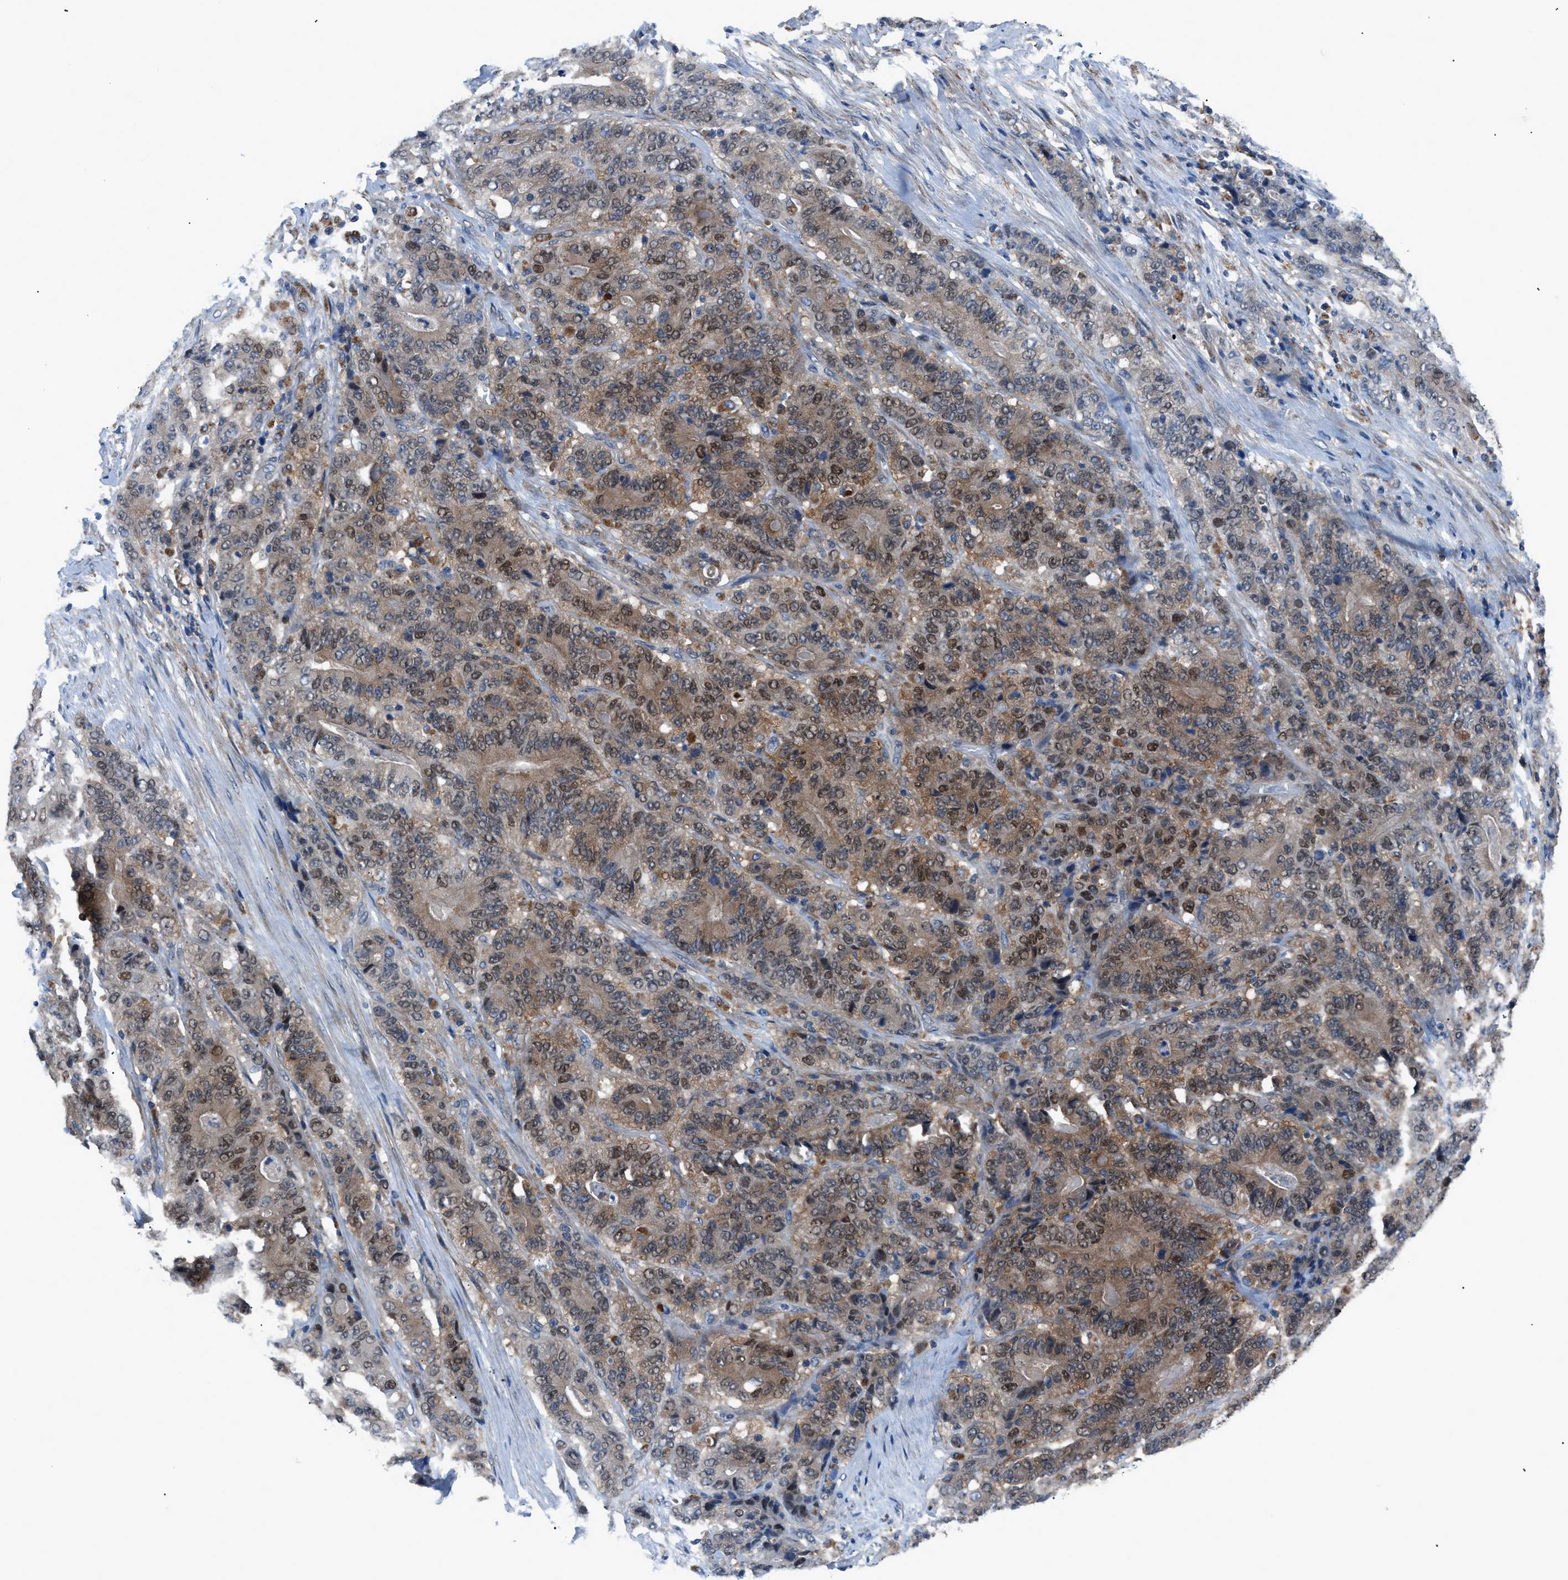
{"staining": {"intensity": "moderate", "quantity": ">75%", "location": "cytoplasmic/membranous,nuclear"}, "tissue": "stomach cancer", "cell_type": "Tumor cells", "image_type": "cancer", "snomed": [{"axis": "morphology", "description": "Adenocarcinoma, NOS"}, {"axis": "topography", "description": "Stomach"}], "caption": "Stomach cancer (adenocarcinoma) tissue shows moderate cytoplasmic/membranous and nuclear staining in about >75% of tumor cells", "gene": "TMEM45B", "patient": {"sex": "female", "age": 73}}